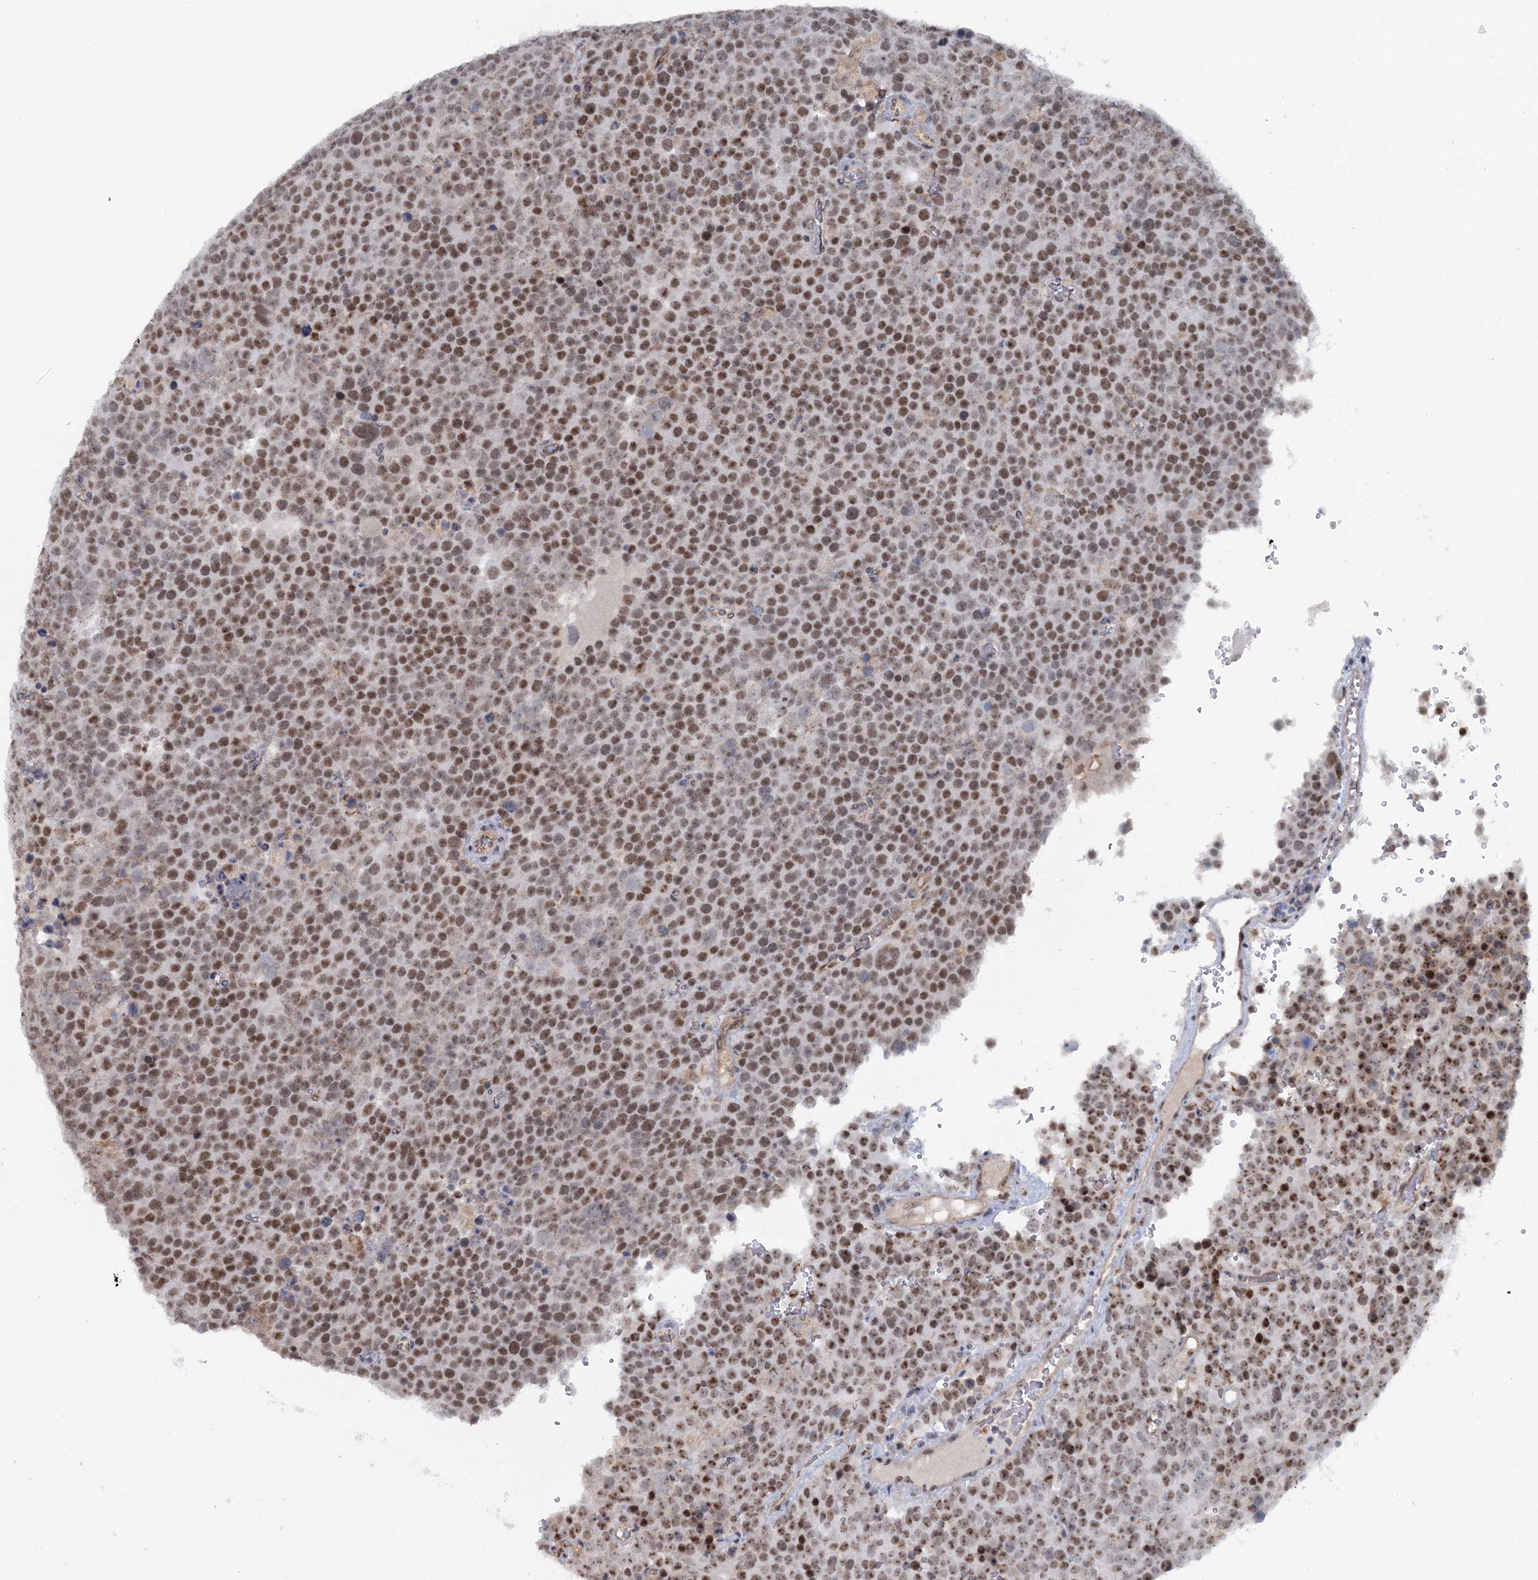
{"staining": {"intensity": "moderate", "quantity": ">75%", "location": "nuclear"}, "tissue": "testis cancer", "cell_type": "Tumor cells", "image_type": "cancer", "snomed": [{"axis": "morphology", "description": "Seminoma, NOS"}, {"axis": "topography", "description": "Testis"}], "caption": "Testis cancer (seminoma) stained with a brown dye exhibits moderate nuclear positive positivity in about >75% of tumor cells.", "gene": "C1D", "patient": {"sex": "male", "age": 71}}